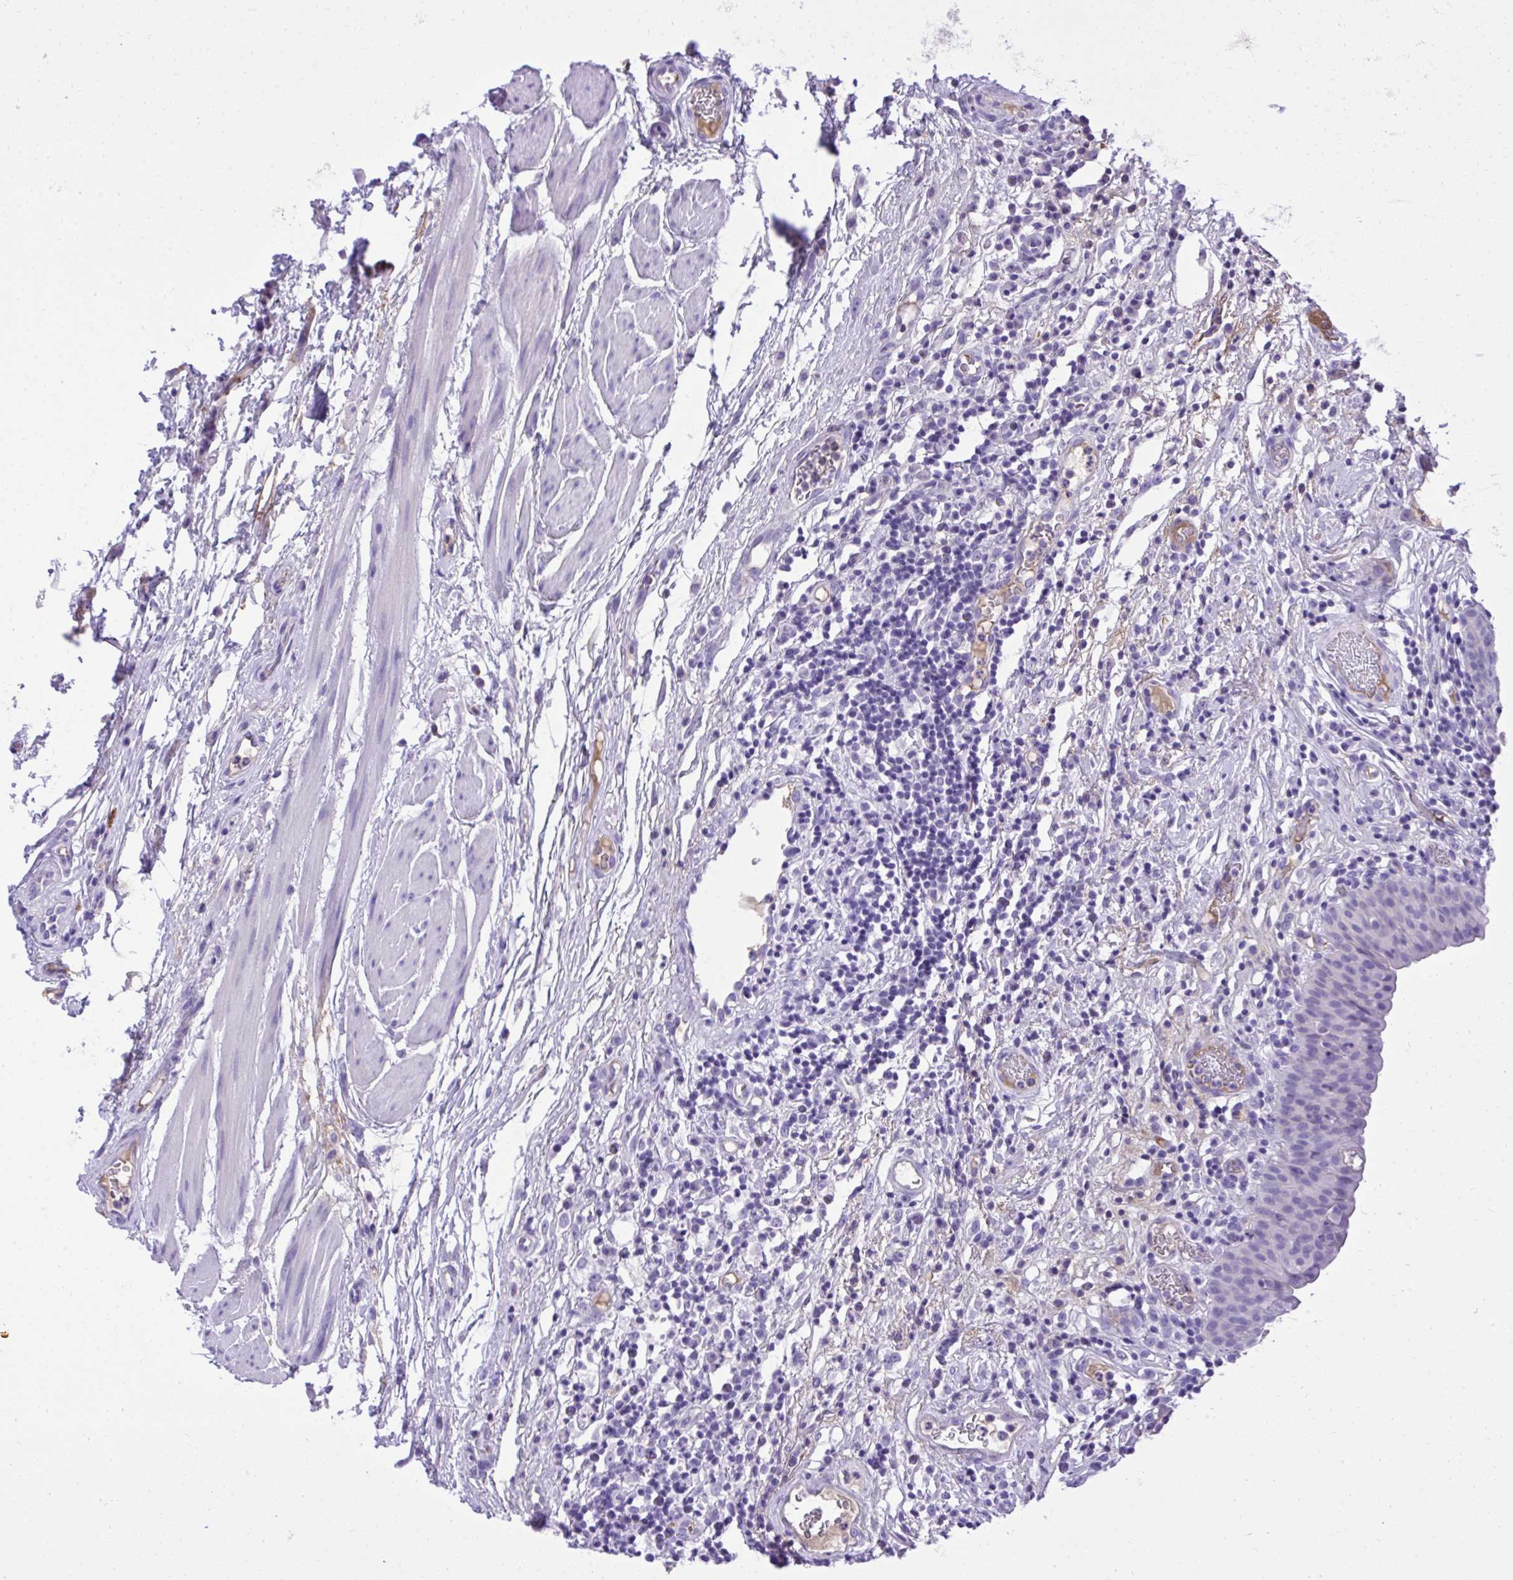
{"staining": {"intensity": "negative", "quantity": "none", "location": "none"}, "tissue": "urinary bladder", "cell_type": "Urothelial cells", "image_type": "normal", "snomed": [{"axis": "morphology", "description": "Normal tissue, NOS"}, {"axis": "morphology", "description": "Inflammation, NOS"}, {"axis": "topography", "description": "Urinary bladder"}], "caption": "The image shows no staining of urothelial cells in benign urinary bladder. (Immunohistochemistry, brightfield microscopy, high magnification).", "gene": "ST6GALNAC3", "patient": {"sex": "male", "age": 57}}